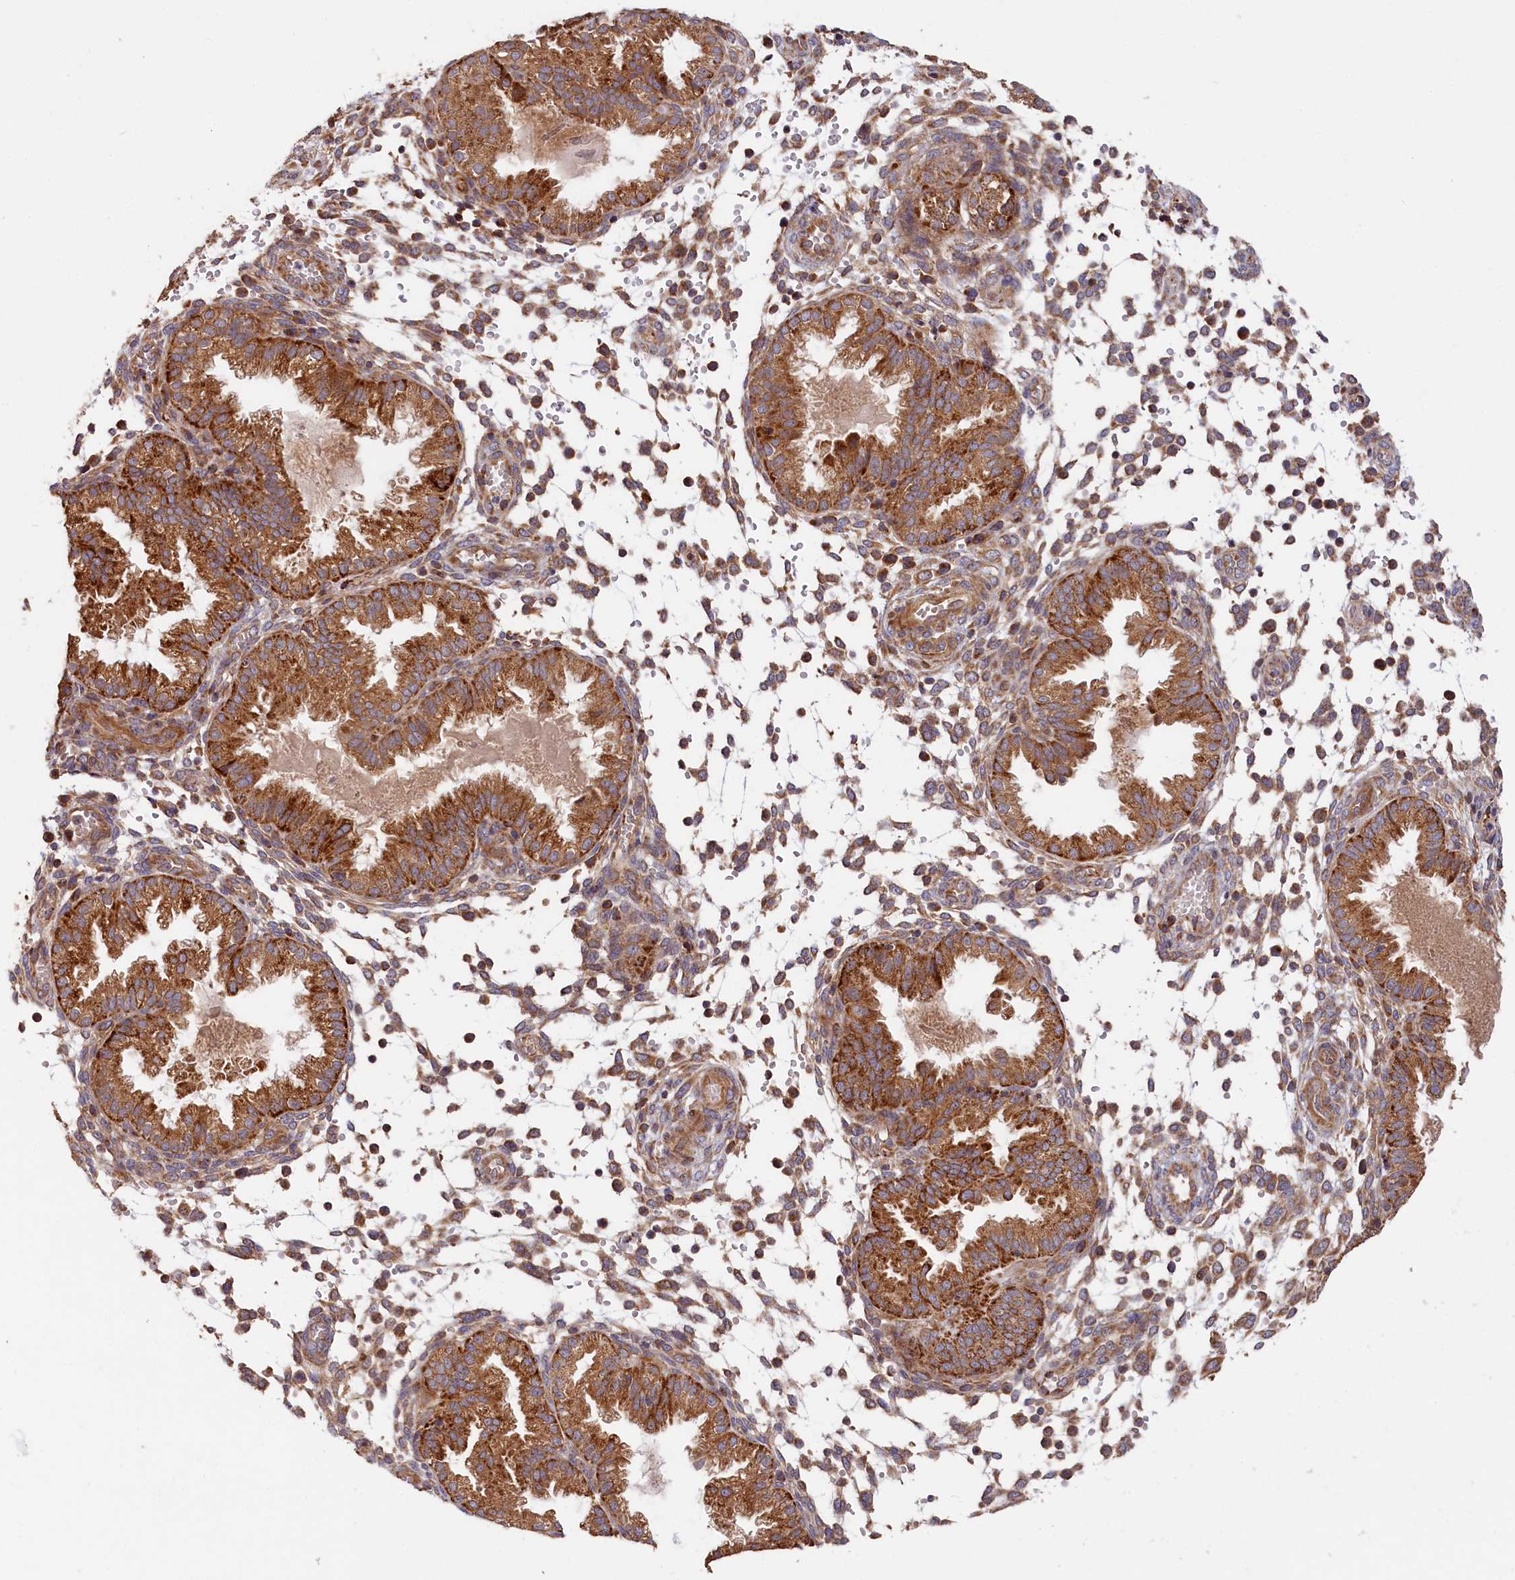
{"staining": {"intensity": "moderate", "quantity": "25%-75%", "location": "cytoplasmic/membranous"}, "tissue": "endometrium", "cell_type": "Cells in endometrial stroma", "image_type": "normal", "snomed": [{"axis": "morphology", "description": "Normal tissue, NOS"}, {"axis": "topography", "description": "Endometrium"}], "caption": "Cells in endometrial stroma display medium levels of moderate cytoplasmic/membranous expression in about 25%-75% of cells in unremarkable endometrium. (DAB (3,3'-diaminobenzidine) IHC, brown staining for protein, blue staining for nuclei).", "gene": "CEP44", "patient": {"sex": "female", "age": 33}}